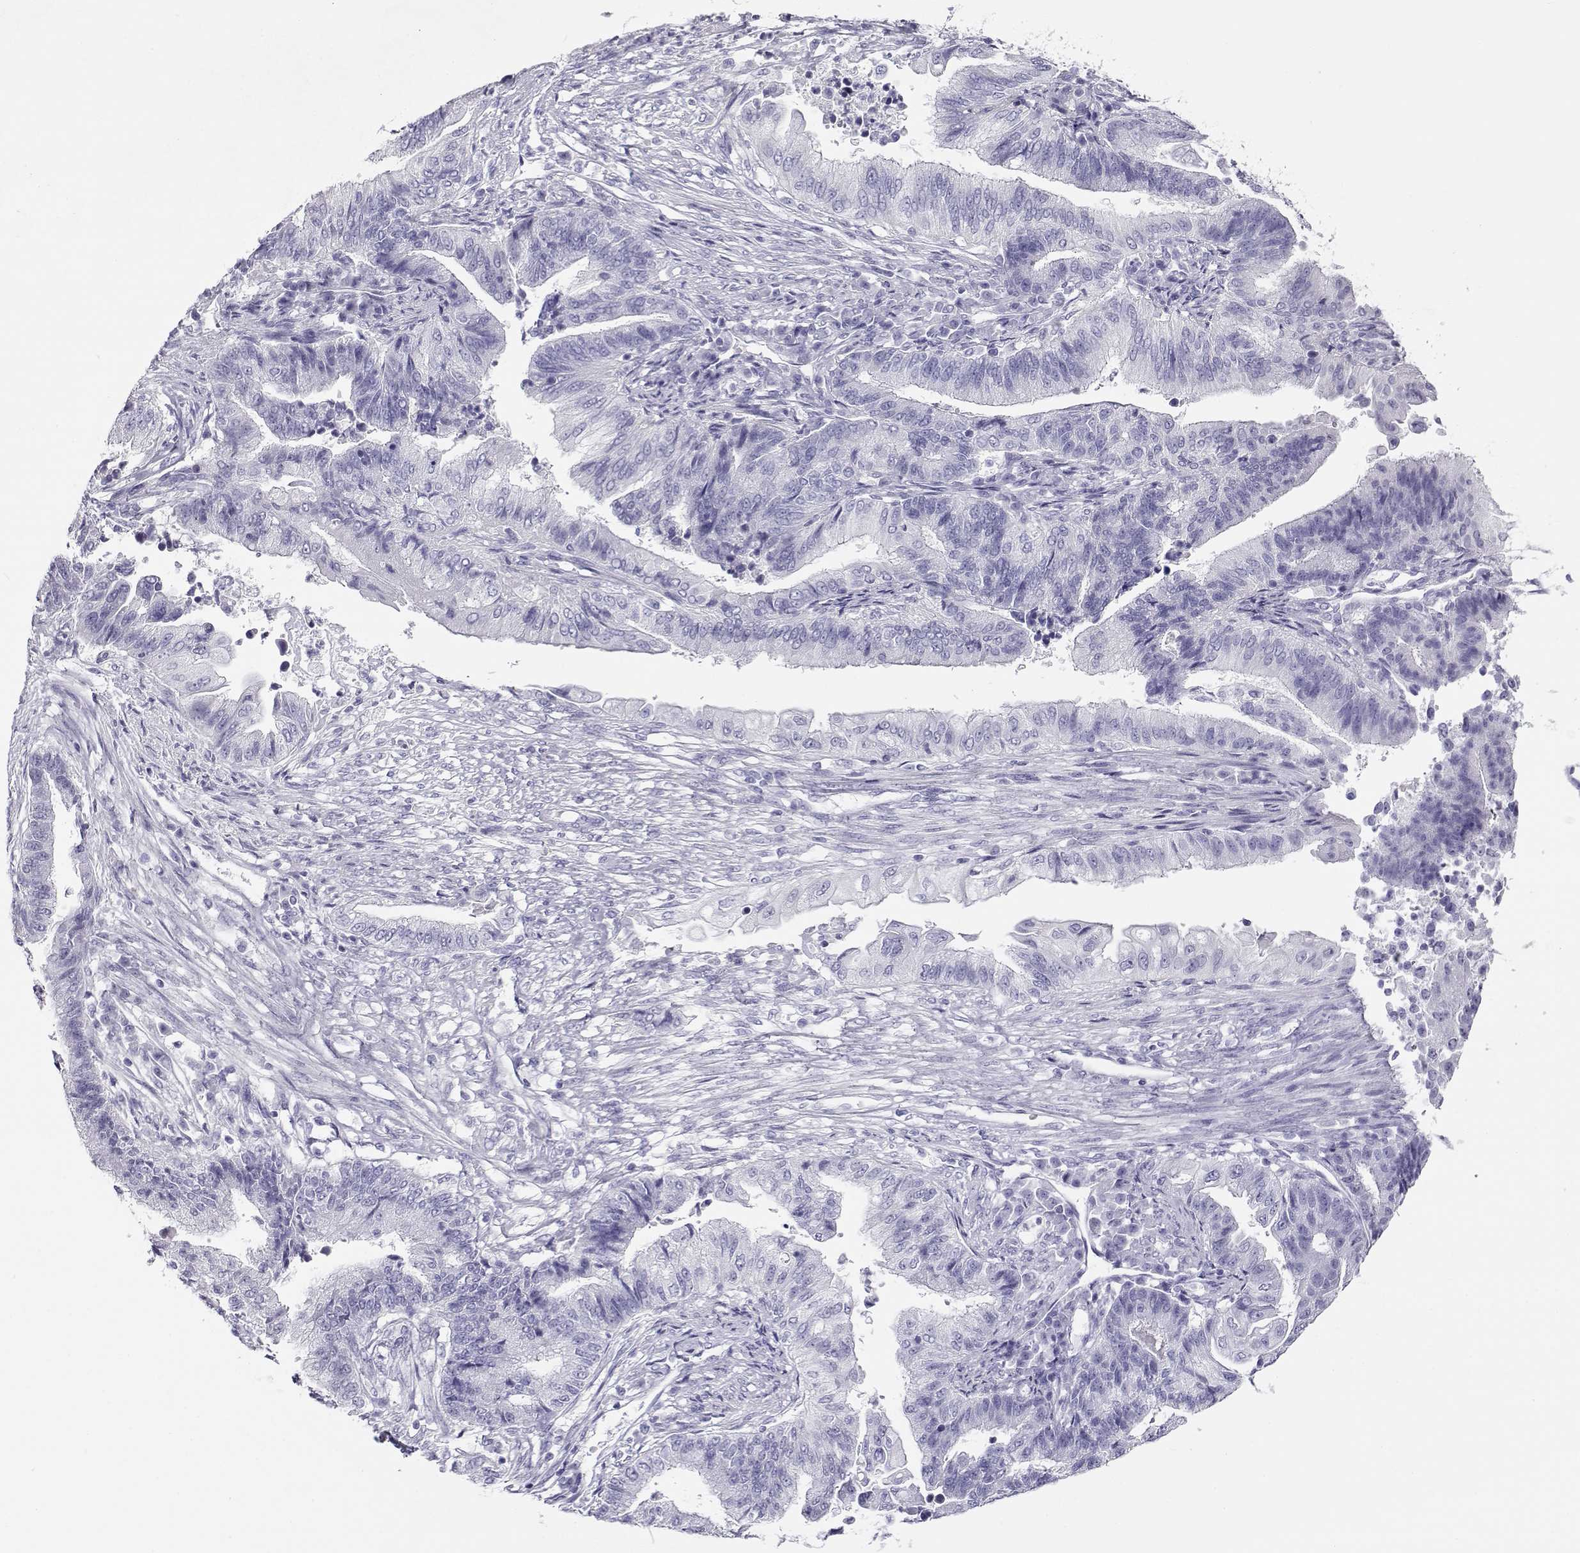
{"staining": {"intensity": "negative", "quantity": "none", "location": "none"}, "tissue": "endometrial cancer", "cell_type": "Tumor cells", "image_type": "cancer", "snomed": [{"axis": "morphology", "description": "Adenocarcinoma, NOS"}, {"axis": "topography", "description": "Uterus"}, {"axis": "topography", "description": "Endometrium"}], "caption": "Tumor cells are negative for brown protein staining in endometrial cancer (adenocarcinoma).", "gene": "CABS1", "patient": {"sex": "female", "age": 54}}